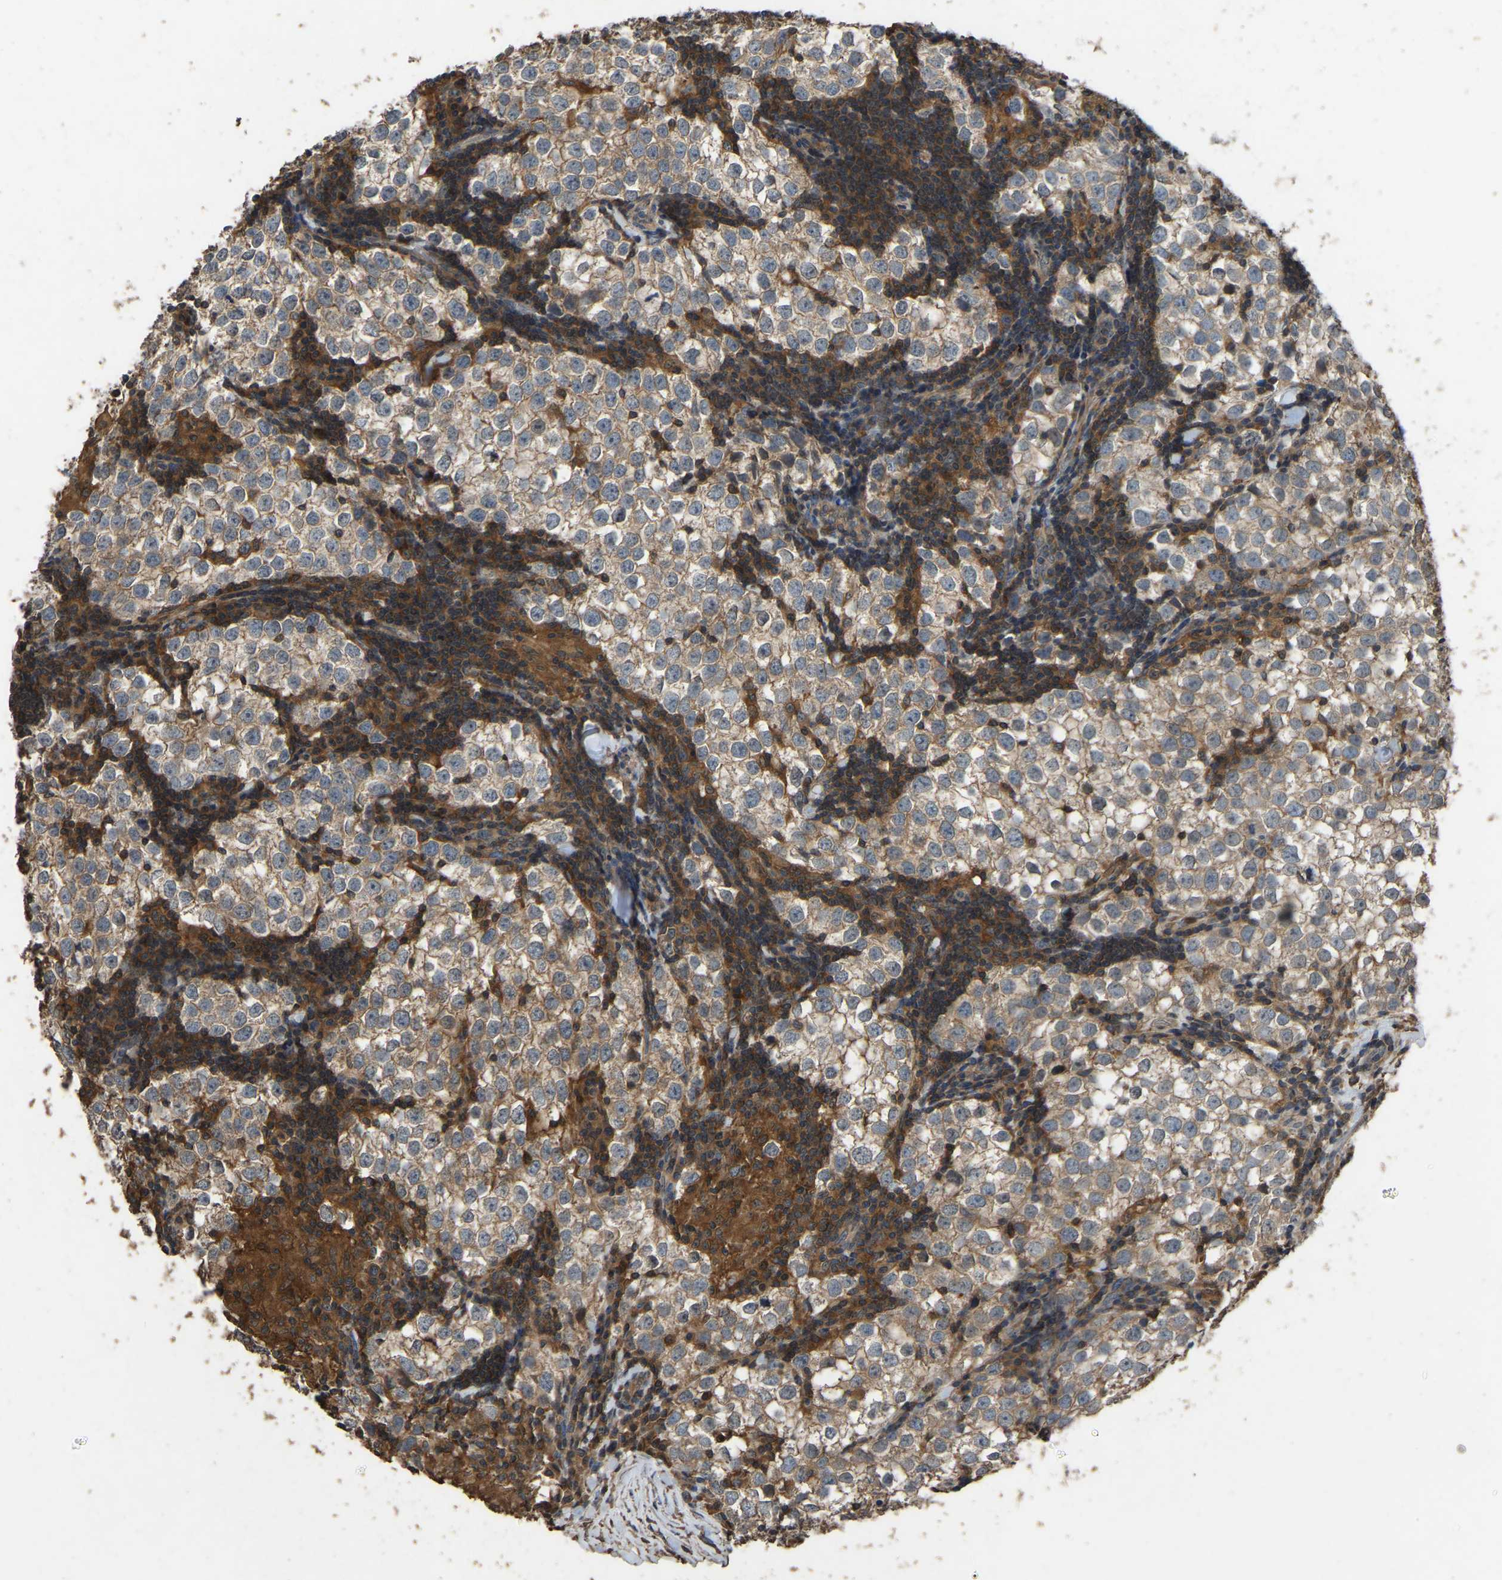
{"staining": {"intensity": "weak", "quantity": ">75%", "location": "cytoplasmic/membranous"}, "tissue": "testis cancer", "cell_type": "Tumor cells", "image_type": "cancer", "snomed": [{"axis": "morphology", "description": "Seminoma, NOS"}, {"axis": "morphology", "description": "Carcinoma, Embryonal, NOS"}, {"axis": "topography", "description": "Testis"}], "caption": "Immunohistochemistry (IHC) histopathology image of human testis seminoma stained for a protein (brown), which exhibits low levels of weak cytoplasmic/membranous staining in approximately >75% of tumor cells.", "gene": "FHIT", "patient": {"sex": "male", "age": 36}}